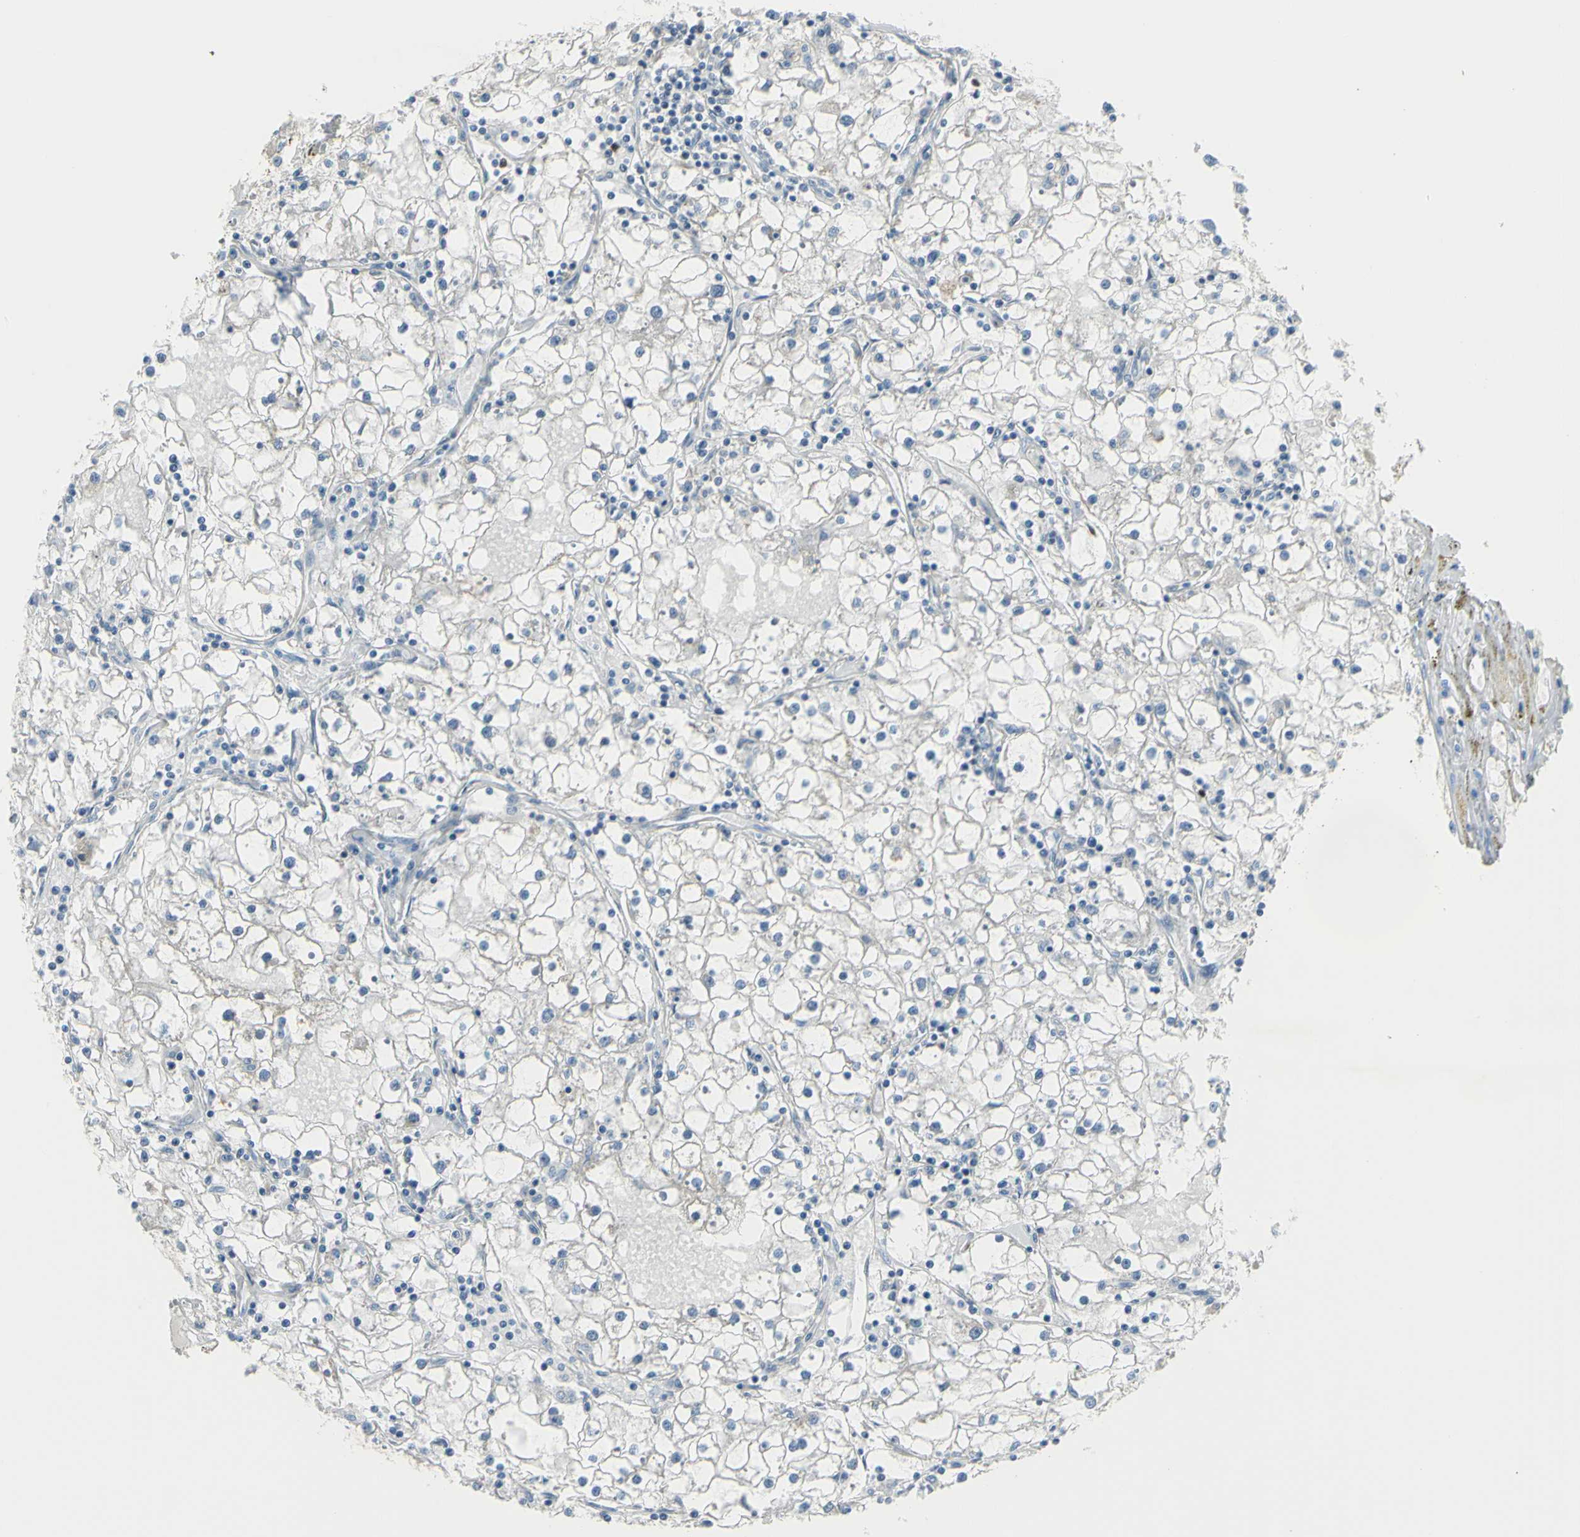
{"staining": {"intensity": "negative", "quantity": "none", "location": "none"}, "tissue": "renal cancer", "cell_type": "Tumor cells", "image_type": "cancer", "snomed": [{"axis": "morphology", "description": "Adenocarcinoma, NOS"}, {"axis": "topography", "description": "Kidney"}], "caption": "DAB (3,3'-diaminobenzidine) immunohistochemical staining of renal adenocarcinoma displays no significant staining in tumor cells. (DAB (3,3'-diaminobenzidine) IHC with hematoxylin counter stain).", "gene": "ZNF557", "patient": {"sex": "male", "age": 56}}